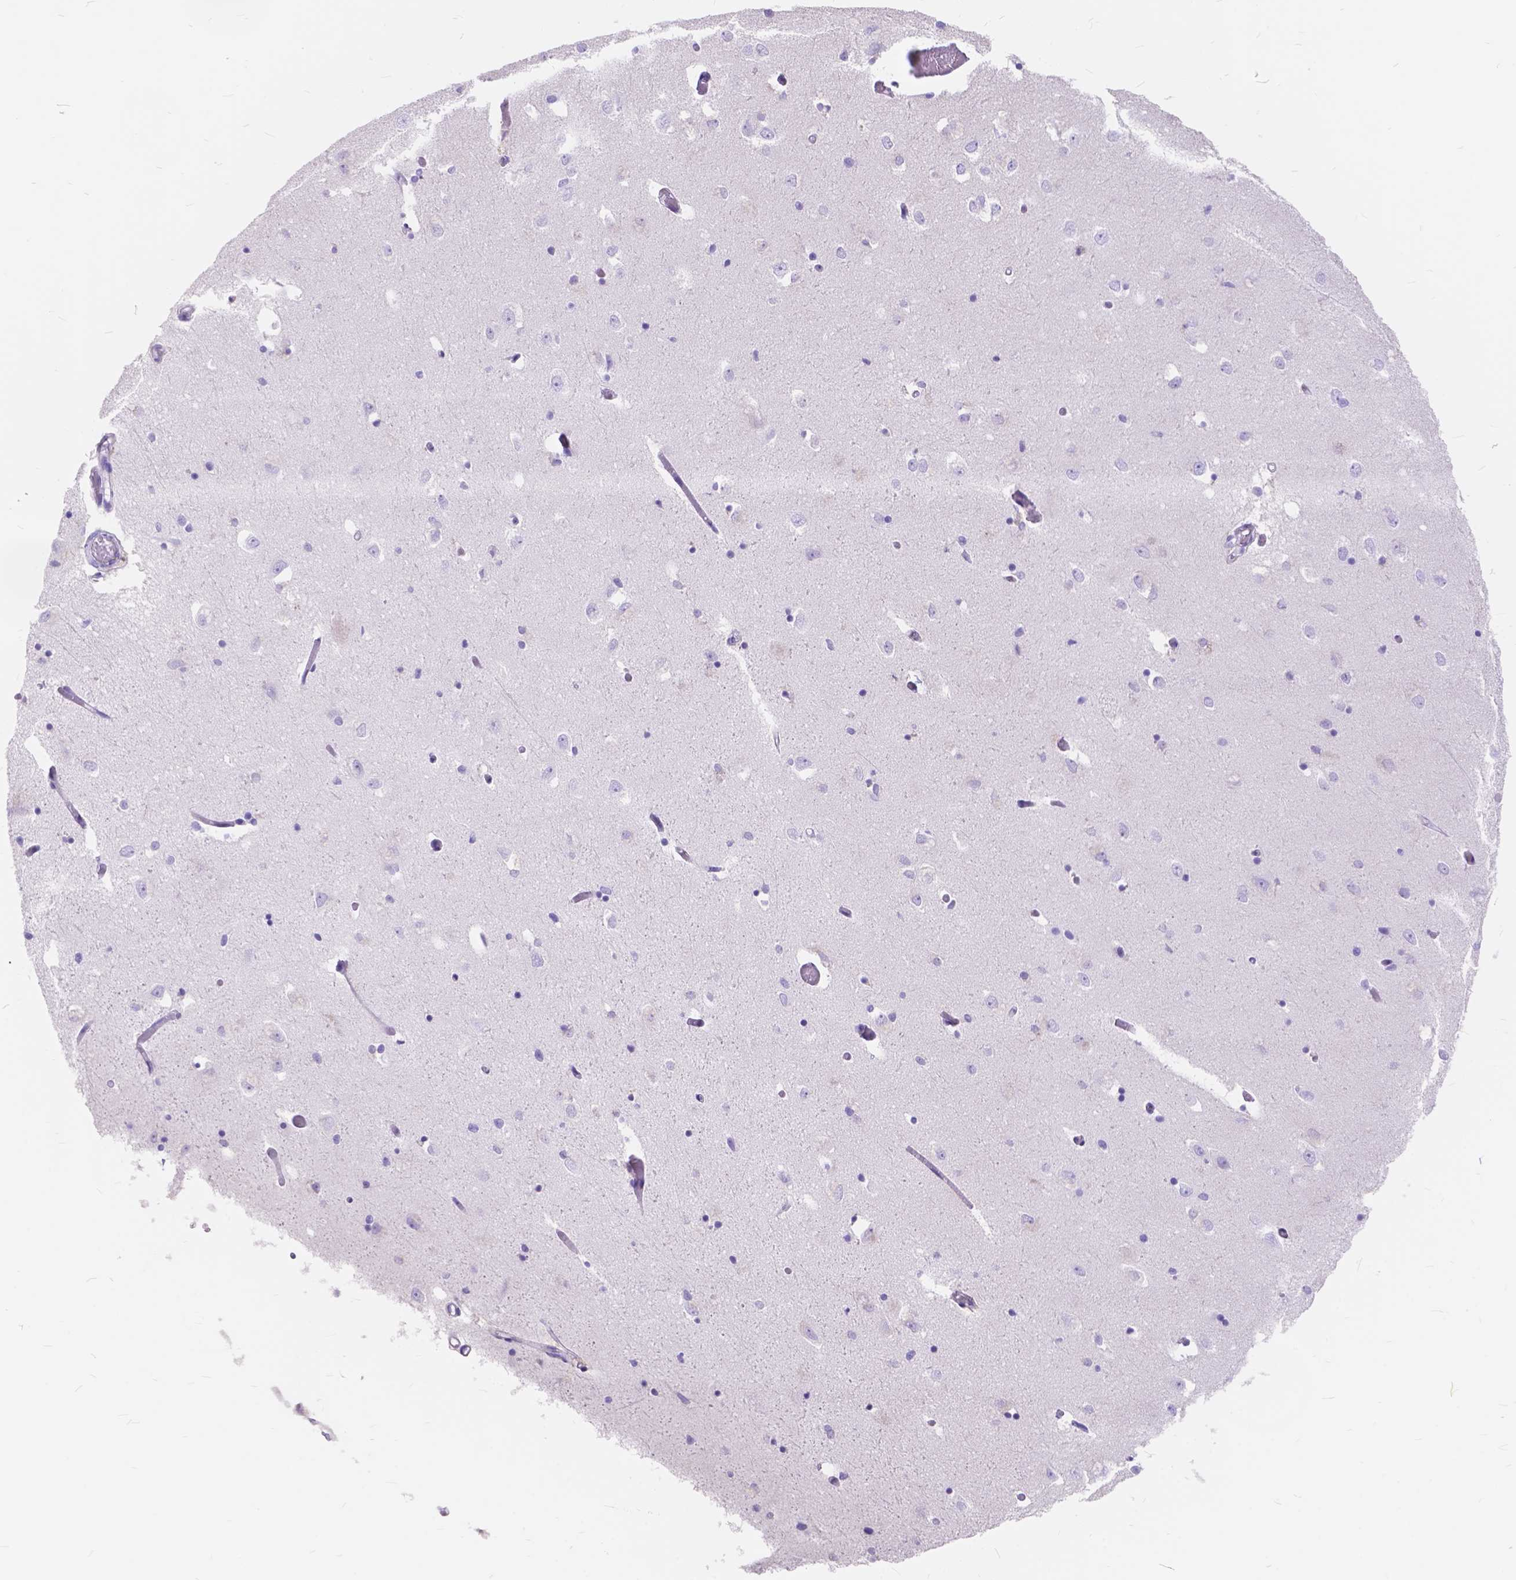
{"staining": {"intensity": "negative", "quantity": "none", "location": "none"}, "tissue": "caudate", "cell_type": "Glial cells", "image_type": "normal", "snomed": [{"axis": "morphology", "description": "Normal tissue, NOS"}, {"axis": "topography", "description": "Lateral ventricle wall"}, {"axis": "topography", "description": "Hippocampus"}], "caption": "DAB immunohistochemical staining of unremarkable caudate demonstrates no significant staining in glial cells. The staining is performed using DAB brown chromogen with nuclei counter-stained in using hematoxylin.", "gene": "FOXL2", "patient": {"sex": "female", "age": 63}}